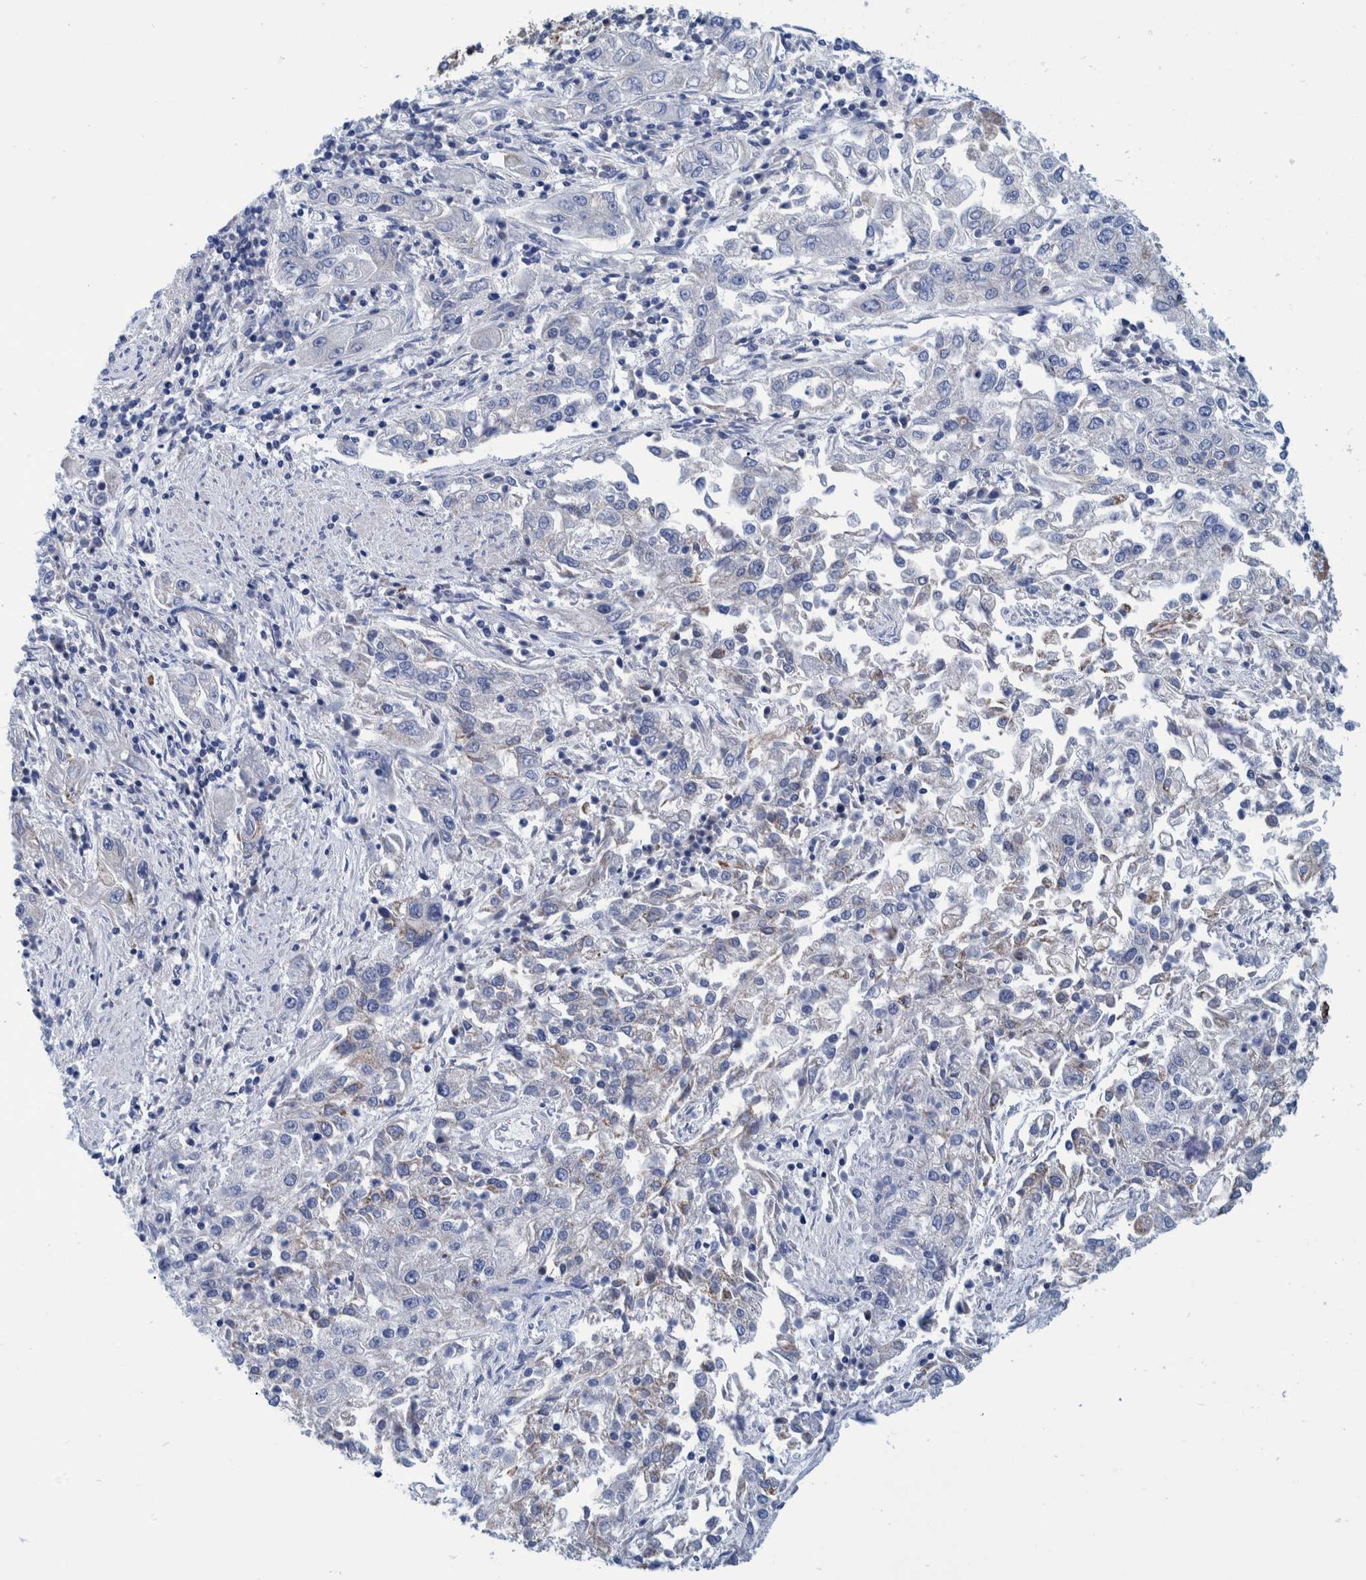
{"staining": {"intensity": "negative", "quantity": "none", "location": "none"}, "tissue": "endometrial cancer", "cell_type": "Tumor cells", "image_type": "cancer", "snomed": [{"axis": "morphology", "description": "Adenocarcinoma, NOS"}, {"axis": "topography", "description": "Endometrium"}], "caption": "Image shows no significant protein positivity in tumor cells of adenocarcinoma (endometrial).", "gene": "BZW2", "patient": {"sex": "female", "age": 49}}